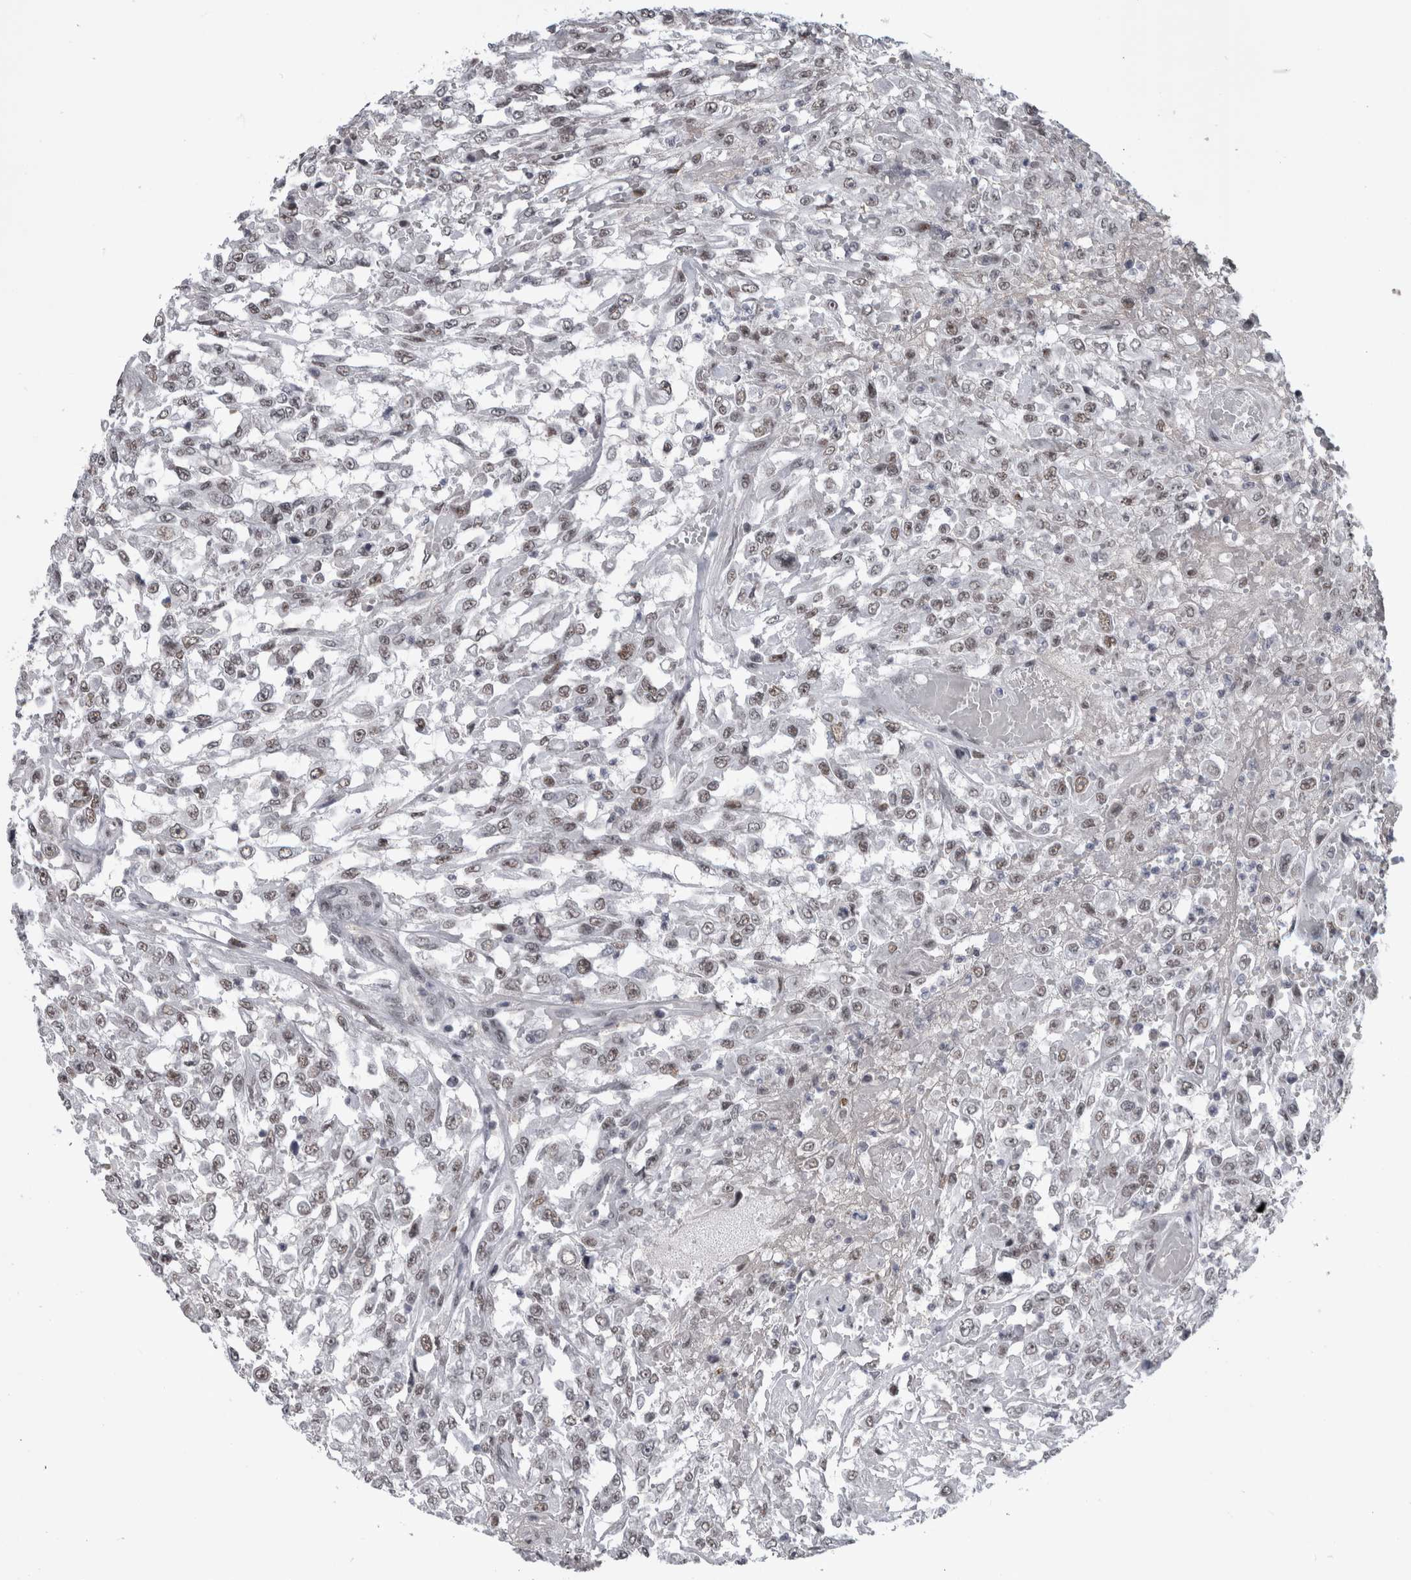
{"staining": {"intensity": "moderate", "quantity": "25%-75%", "location": "nuclear"}, "tissue": "urothelial cancer", "cell_type": "Tumor cells", "image_type": "cancer", "snomed": [{"axis": "morphology", "description": "Urothelial carcinoma, High grade"}, {"axis": "topography", "description": "Urinary bladder"}], "caption": "This image demonstrates immunohistochemistry (IHC) staining of urothelial carcinoma (high-grade), with medium moderate nuclear staining in about 25%-75% of tumor cells.", "gene": "ARID4B", "patient": {"sex": "male", "age": 46}}